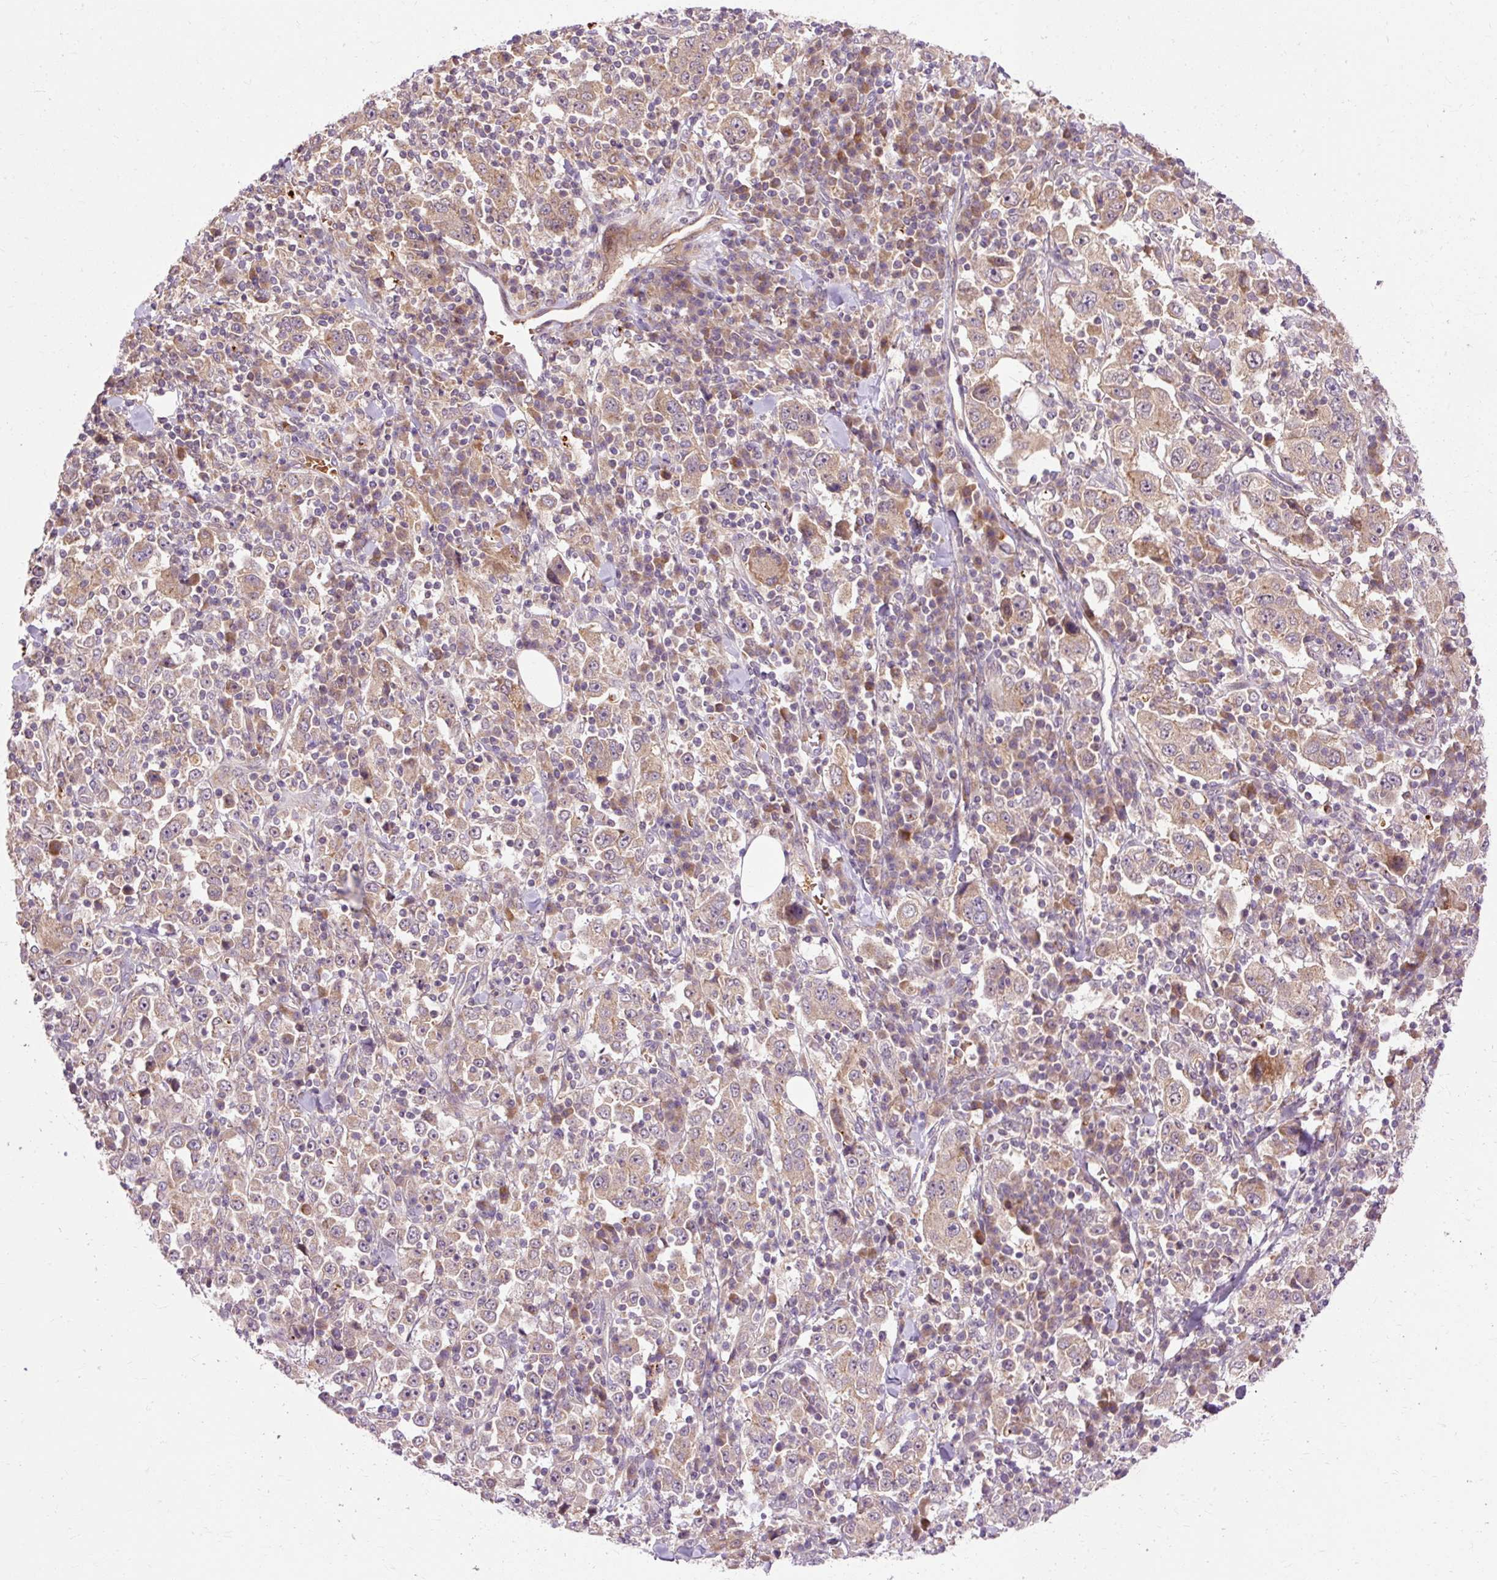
{"staining": {"intensity": "weak", "quantity": ">75%", "location": "cytoplasmic/membranous"}, "tissue": "stomach cancer", "cell_type": "Tumor cells", "image_type": "cancer", "snomed": [{"axis": "morphology", "description": "Normal tissue, NOS"}, {"axis": "morphology", "description": "Adenocarcinoma, NOS"}, {"axis": "topography", "description": "Stomach, upper"}, {"axis": "topography", "description": "Stomach"}], "caption": "Brown immunohistochemical staining in human stomach adenocarcinoma reveals weak cytoplasmic/membranous expression in about >75% of tumor cells.", "gene": "RIPOR3", "patient": {"sex": "male", "age": 59}}